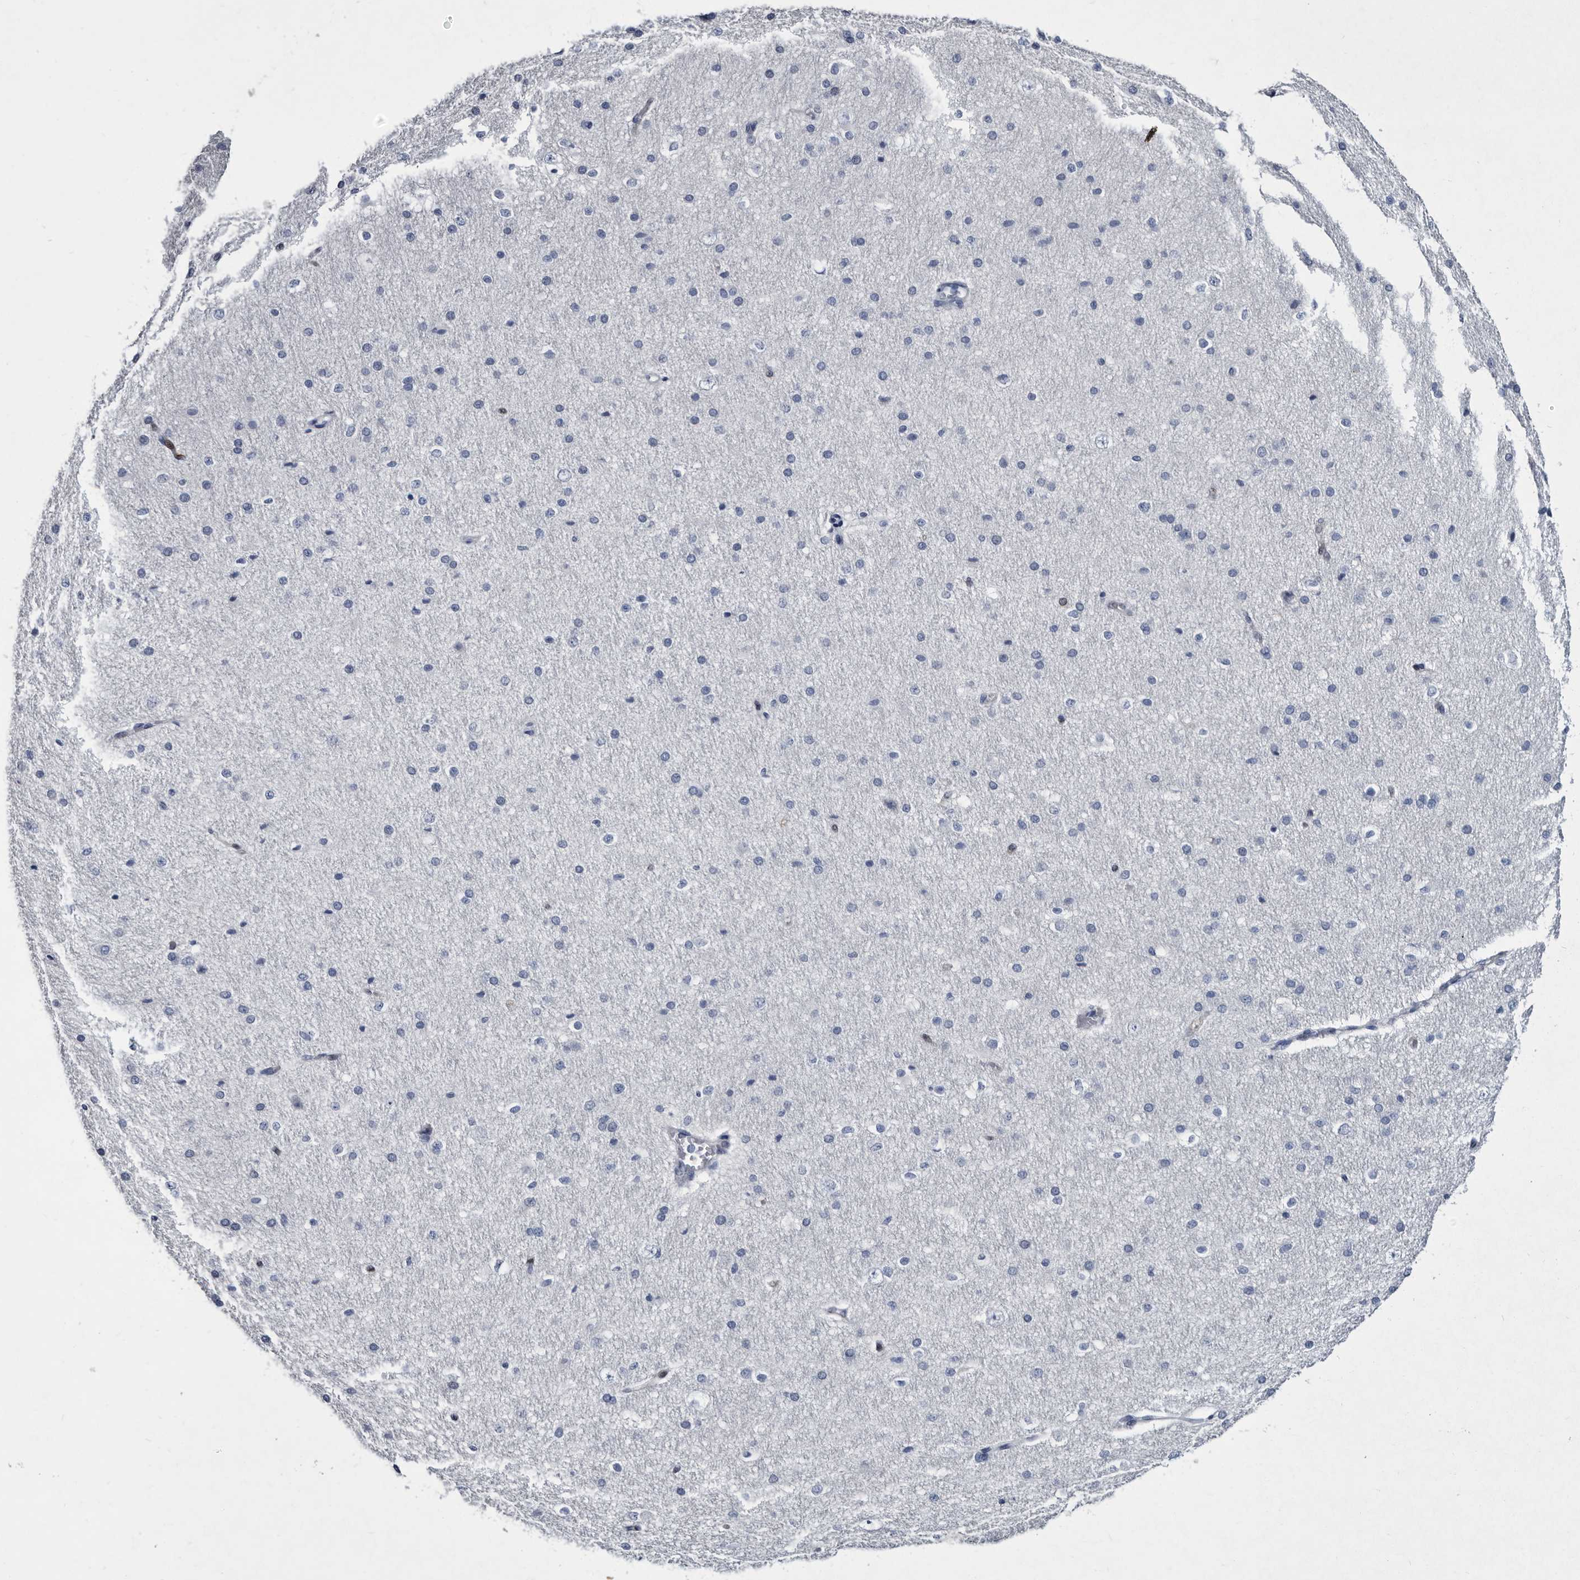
{"staining": {"intensity": "moderate", "quantity": "25%-75%", "location": "nuclear"}, "tissue": "cerebral cortex", "cell_type": "Endothelial cells", "image_type": "normal", "snomed": [{"axis": "morphology", "description": "Normal tissue, NOS"}, {"axis": "morphology", "description": "Developmental malformation"}, {"axis": "topography", "description": "Cerebral cortex"}], "caption": "Approximately 25%-75% of endothelial cells in normal cerebral cortex display moderate nuclear protein staining as visualized by brown immunohistochemical staining.", "gene": "SERPINB8", "patient": {"sex": "female", "age": 30}}